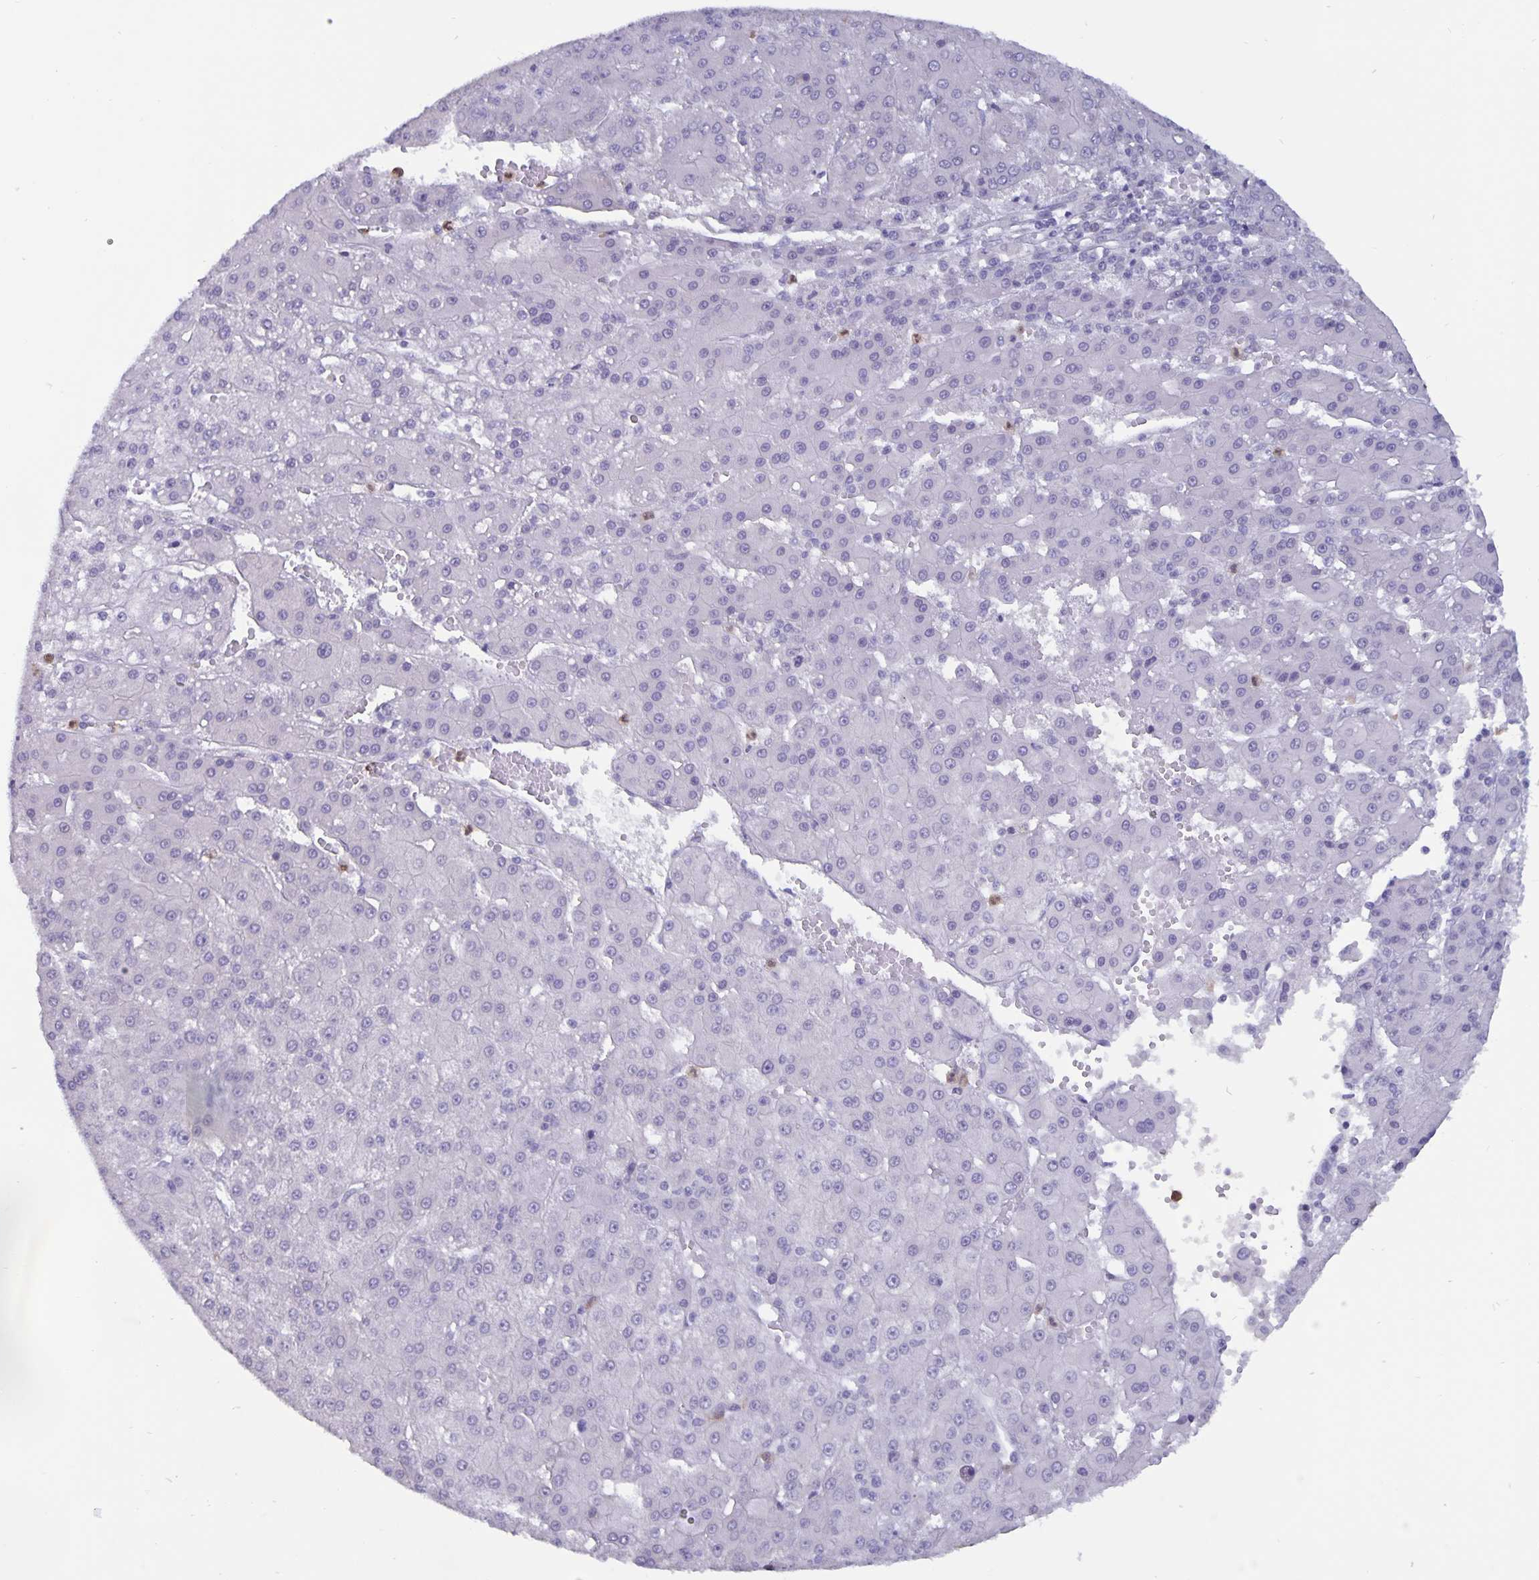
{"staining": {"intensity": "negative", "quantity": "none", "location": "none"}, "tissue": "liver cancer", "cell_type": "Tumor cells", "image_type": "cancer", "snomed": [{"axis": "morphology", "description": "Carcinoma, Hepatocellular, NOS"}, {"axis": "topography", "description": "Liver"}], "caption": "IHC of human liver cancer shows no positivity in tumor cells.", "gene": "PLCB3", "patient": {"sex": "male", "age": 76}}